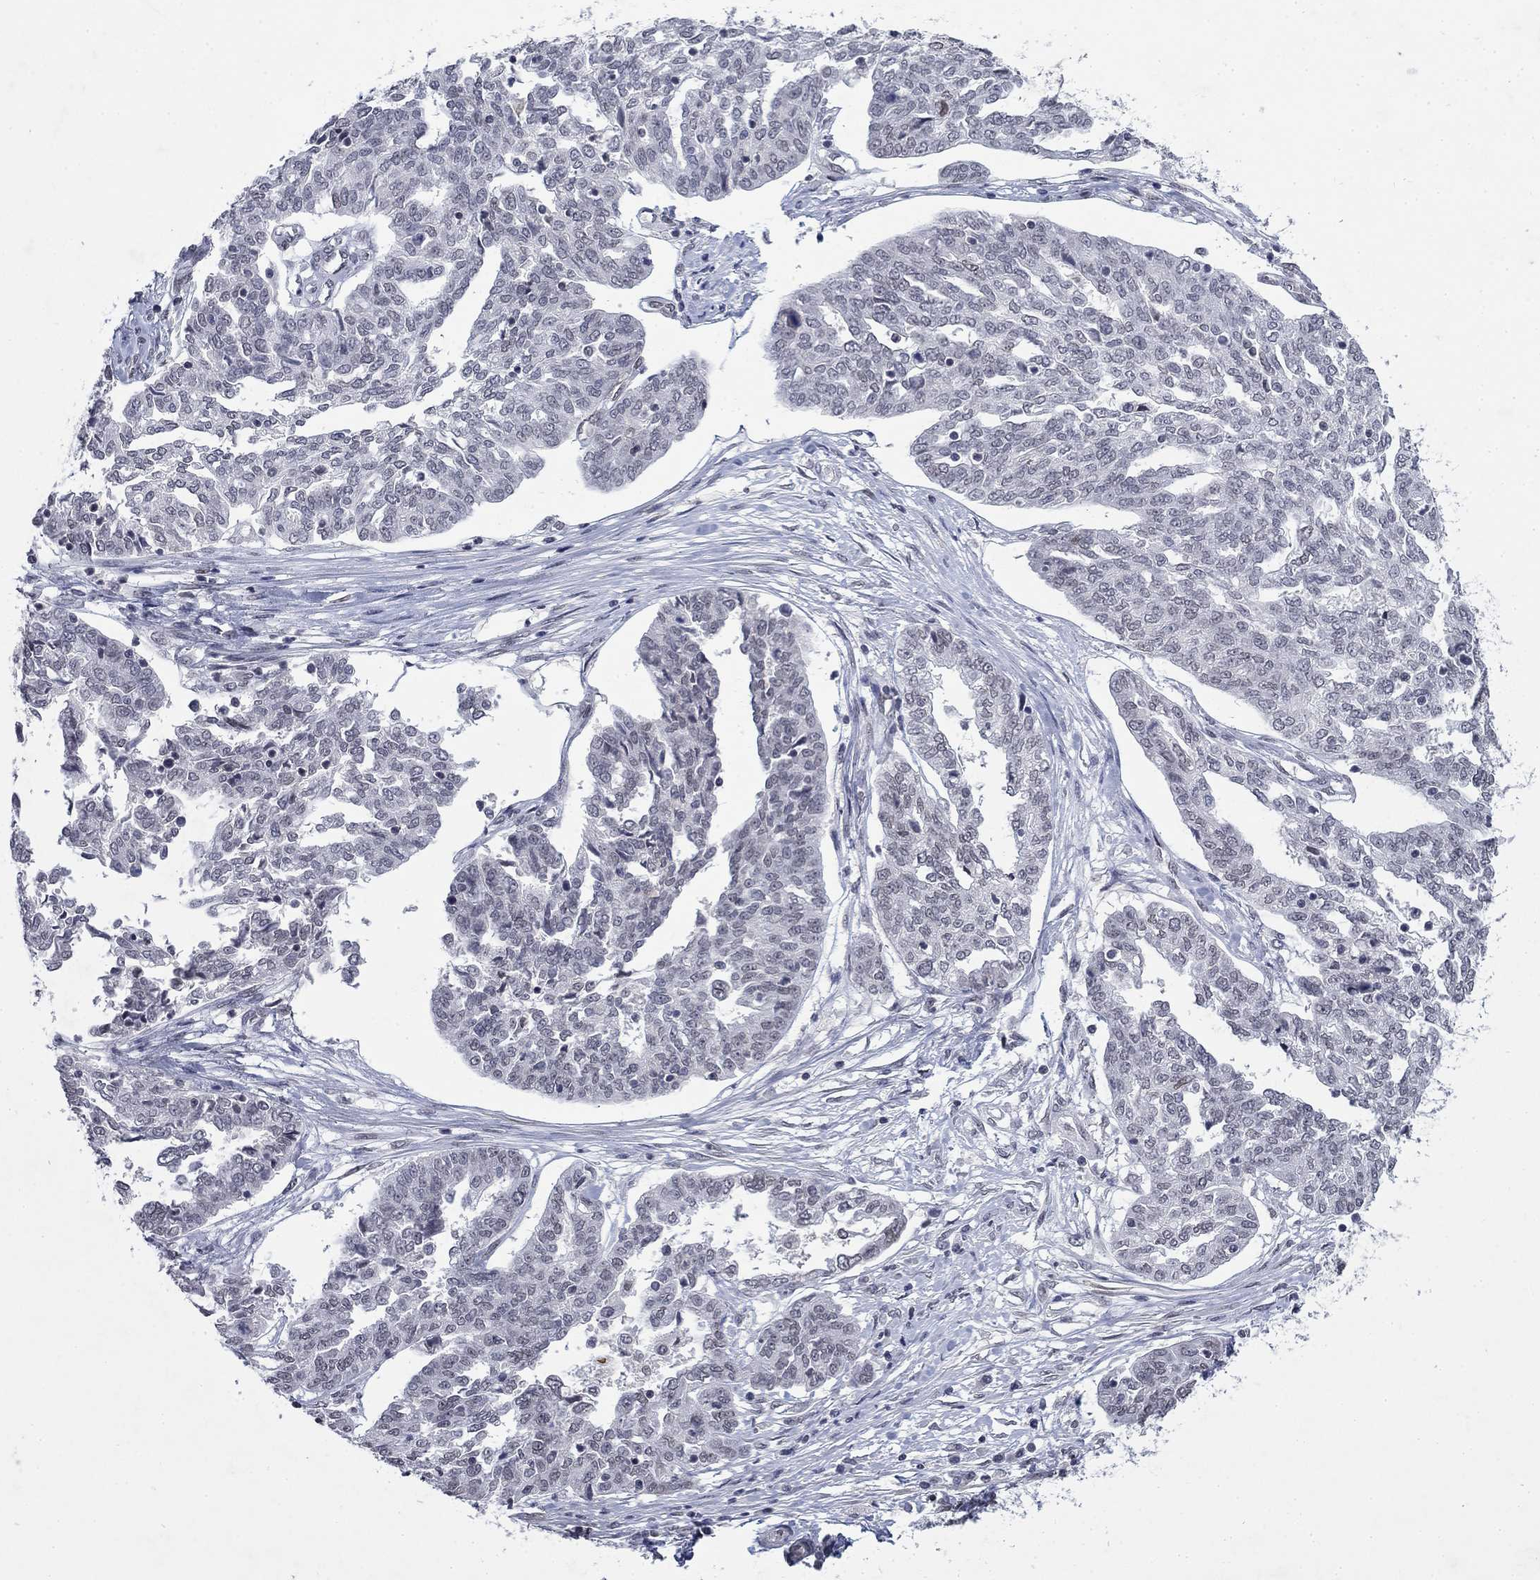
{"staining": {"intensity": "negative", "quantity": "none", "location": "none"}, "tissue": "ovarian cancer", "cell_type": "Tumor cells", "image_type": "cancer", "snomed": [{"axis": "morphology", "description": "Cystadenocarcinoma, serous, NOS"}, {"axis": "topography", "description": "Ovary"}], "caption": "An image of ovarian cancer (serous cystadenocarcinoma) stained for a protein shows no brown staining in tumor cells.", "gene": "TOR1AIP1", "patient": {"sex": "female", "age": 67}}